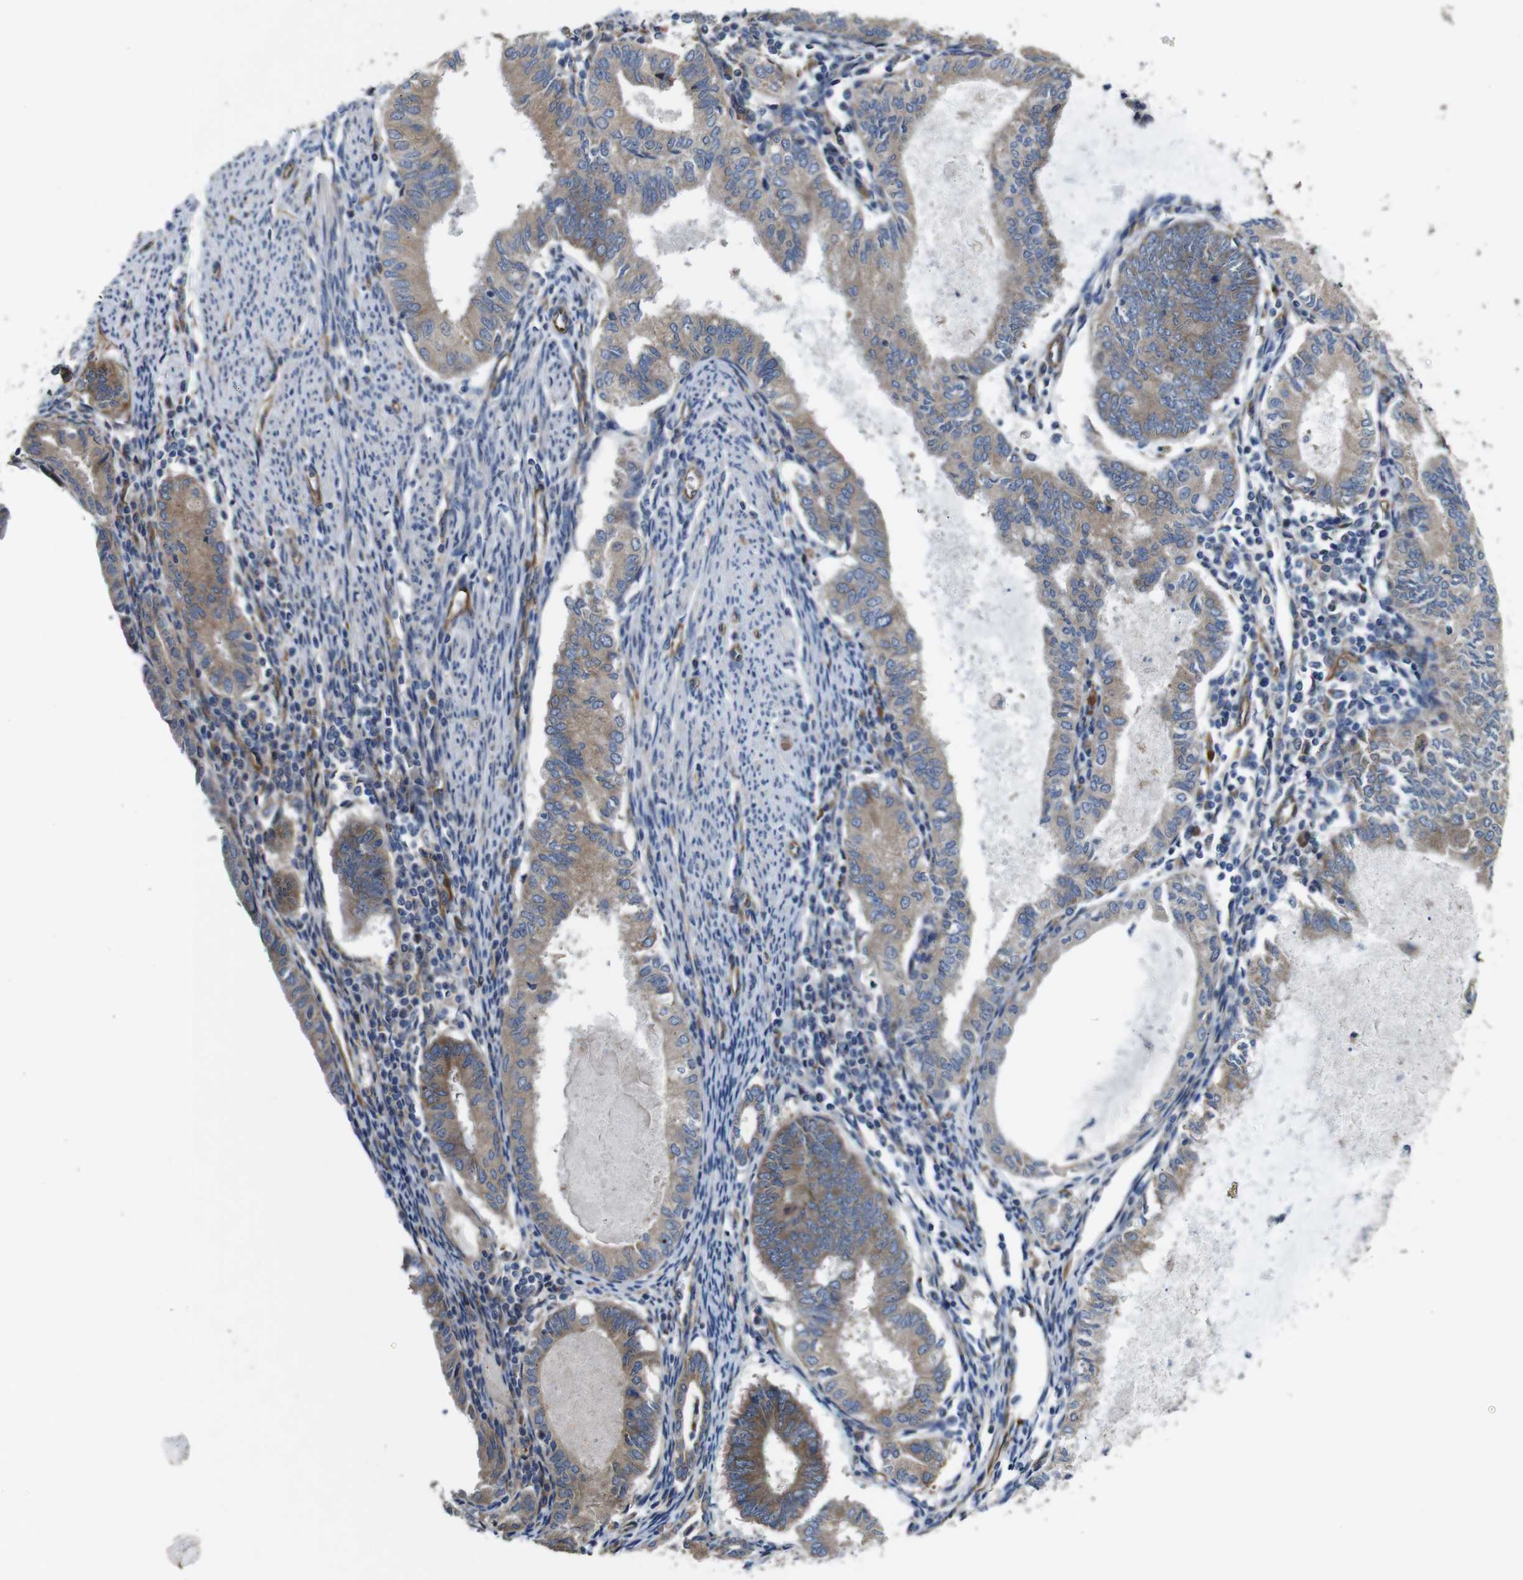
{"staining": {"intensity": "weak", "quantity": ">75%", "location": "cytoplasmic/membranous"}, "tissue": "endometrial cancer", "cell_type": "Tumor cells", "image_type": "cancer", "snomed": [{"axis": "morphology", "description": "Adenocarcinoma, NOS"}, {"axis": "topography", "description": "Endometrium"}], "caption": "IHC of endometrial adenocarcinoma displays low levels of weak cytoplasmic/membranous positivity in approximately >75% of tumor cells. (brown staining indicates protein expression, while blue staining denotes nuclei).", "gene": "POMK", "patient": {"sex": "female", "age": 86}}